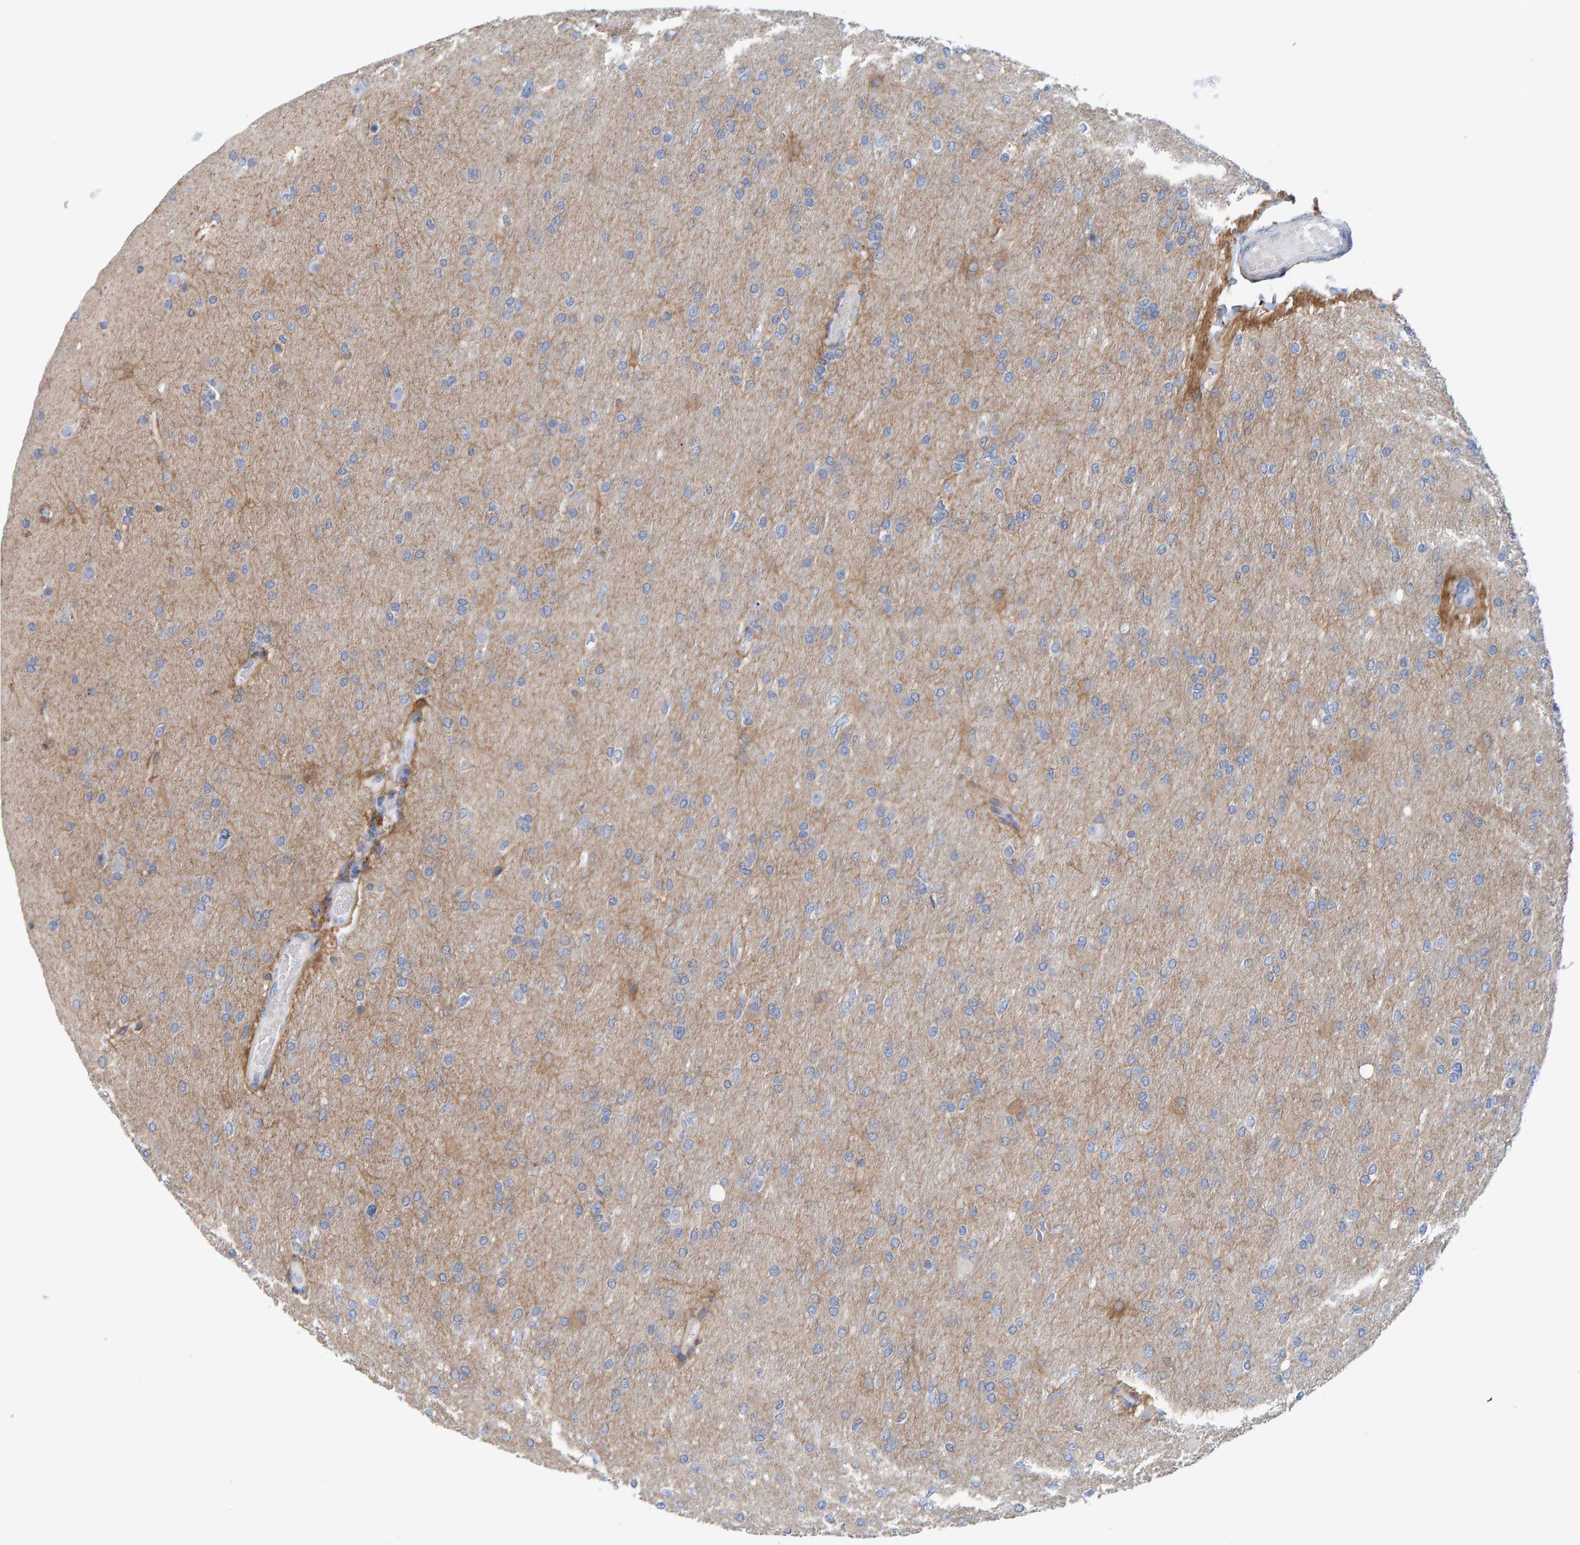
{"staining": {"intensity": "negative", "quantity": "none", "location": "none"}, "tissue": "glioma", "cell_type": "Tumor cells", "image_type": "cancer", "snomed": [{"axis": "morphology", "description": "Glioma, malignant, High grade"}, {"axis": "topography", "description": "Cerebral cortex"}], "caption": "A histopathology image of human high-grade glioma (malignant) is negative for staining in tumor cells.", "gene": "RGP1", "patient": {"sex": "female", "age": 36}}